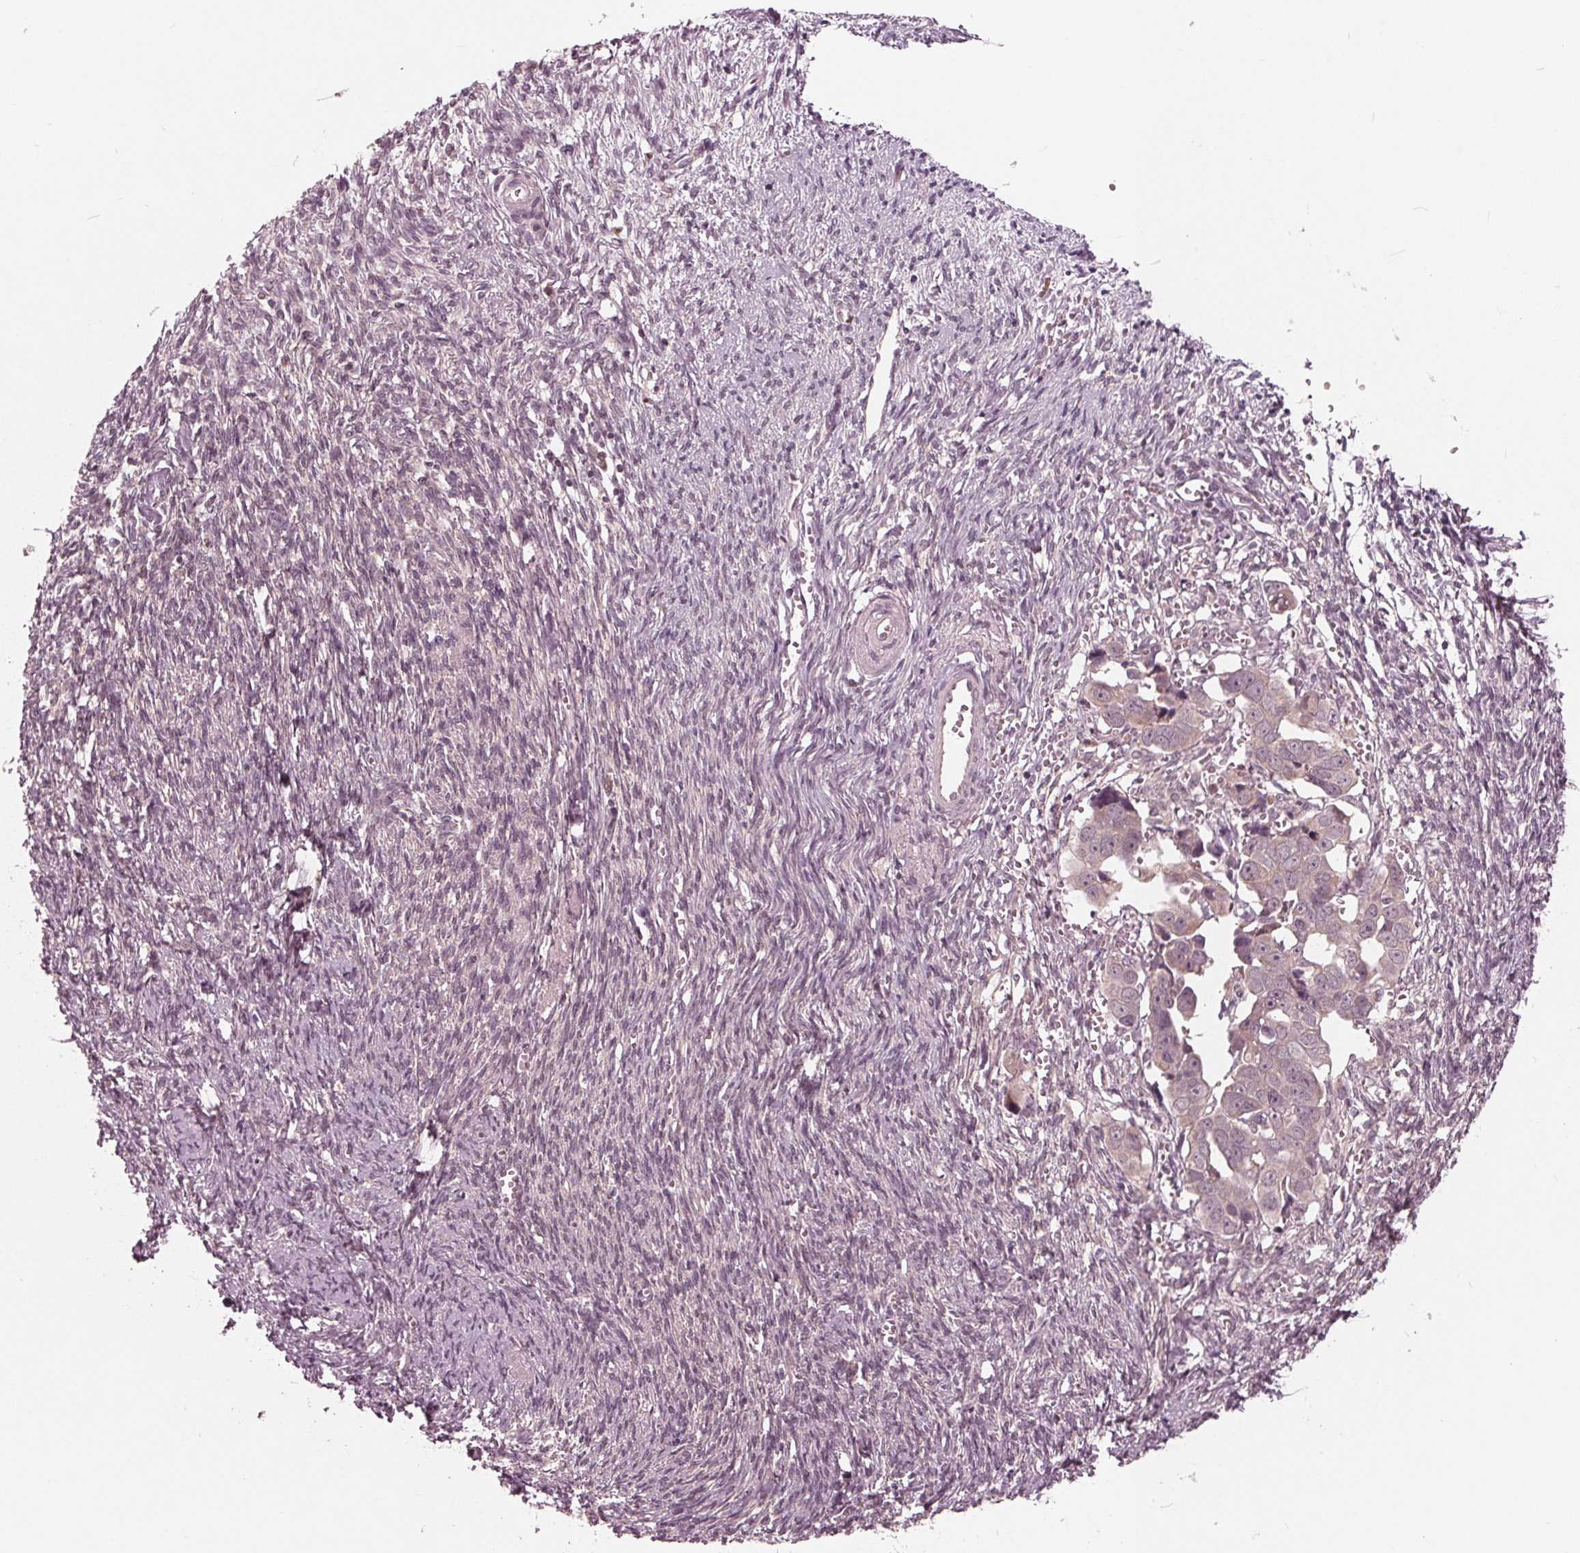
{"staining": {"intensity": "weak", "quantity": "25%-75%", "location": "cytoplasmic/membranous"}, "tissue": "ovarian cancer", "cell_type": "Tumor cells", "image_type": "cancer", "snomed": [{"axis": "morphology", "description": "Cystadenocarcinoma, serous, NOS"}, {"axis": "topography", "description": "Ovary"}], "caption": "Immunohistochemical staining of human ovarian serous cystadenocarcinoma demonstrates weak cytoplasmic/membranous protein expression in about 25%-75% of tumor cells.", "gene": "UBALD1", "patient": {"sex": "female", "age": 59}}